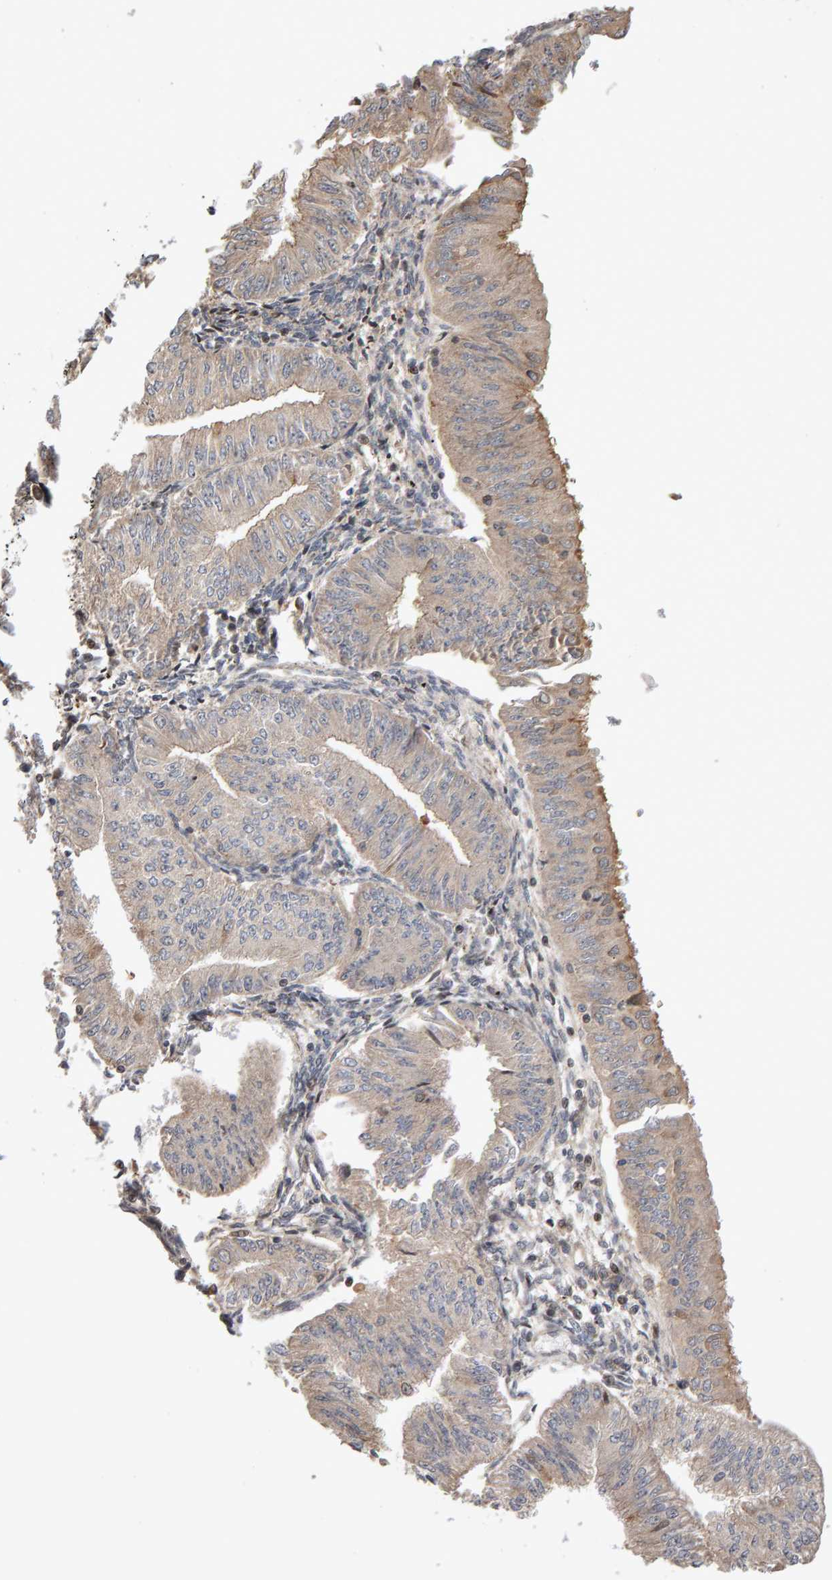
{"staining": {"intensity": "weak", "quantity": "<25%", "location": "cytoplasmic/membranous"}, "tissue": "endometrial cancer", "cell_type": "Tumor cells", "image_type": "cancer", "snomed": [{"axis": "morphology", "description": "Normal tissue, NOS"}, {"axis": "morphology", "description": "Adenocarcinoma, NOS"}, {"axis": "topography", "description": "Endometrium"}], "caption": "High power microscopy photomicrograph of an immunohistochemistry (IHC) micrograph of adenocarcinoma (endometrial), revealing no significant expression in tumor cells.", "gene": "LZTS1", "patient": {"sex": "female", "age": 53}}